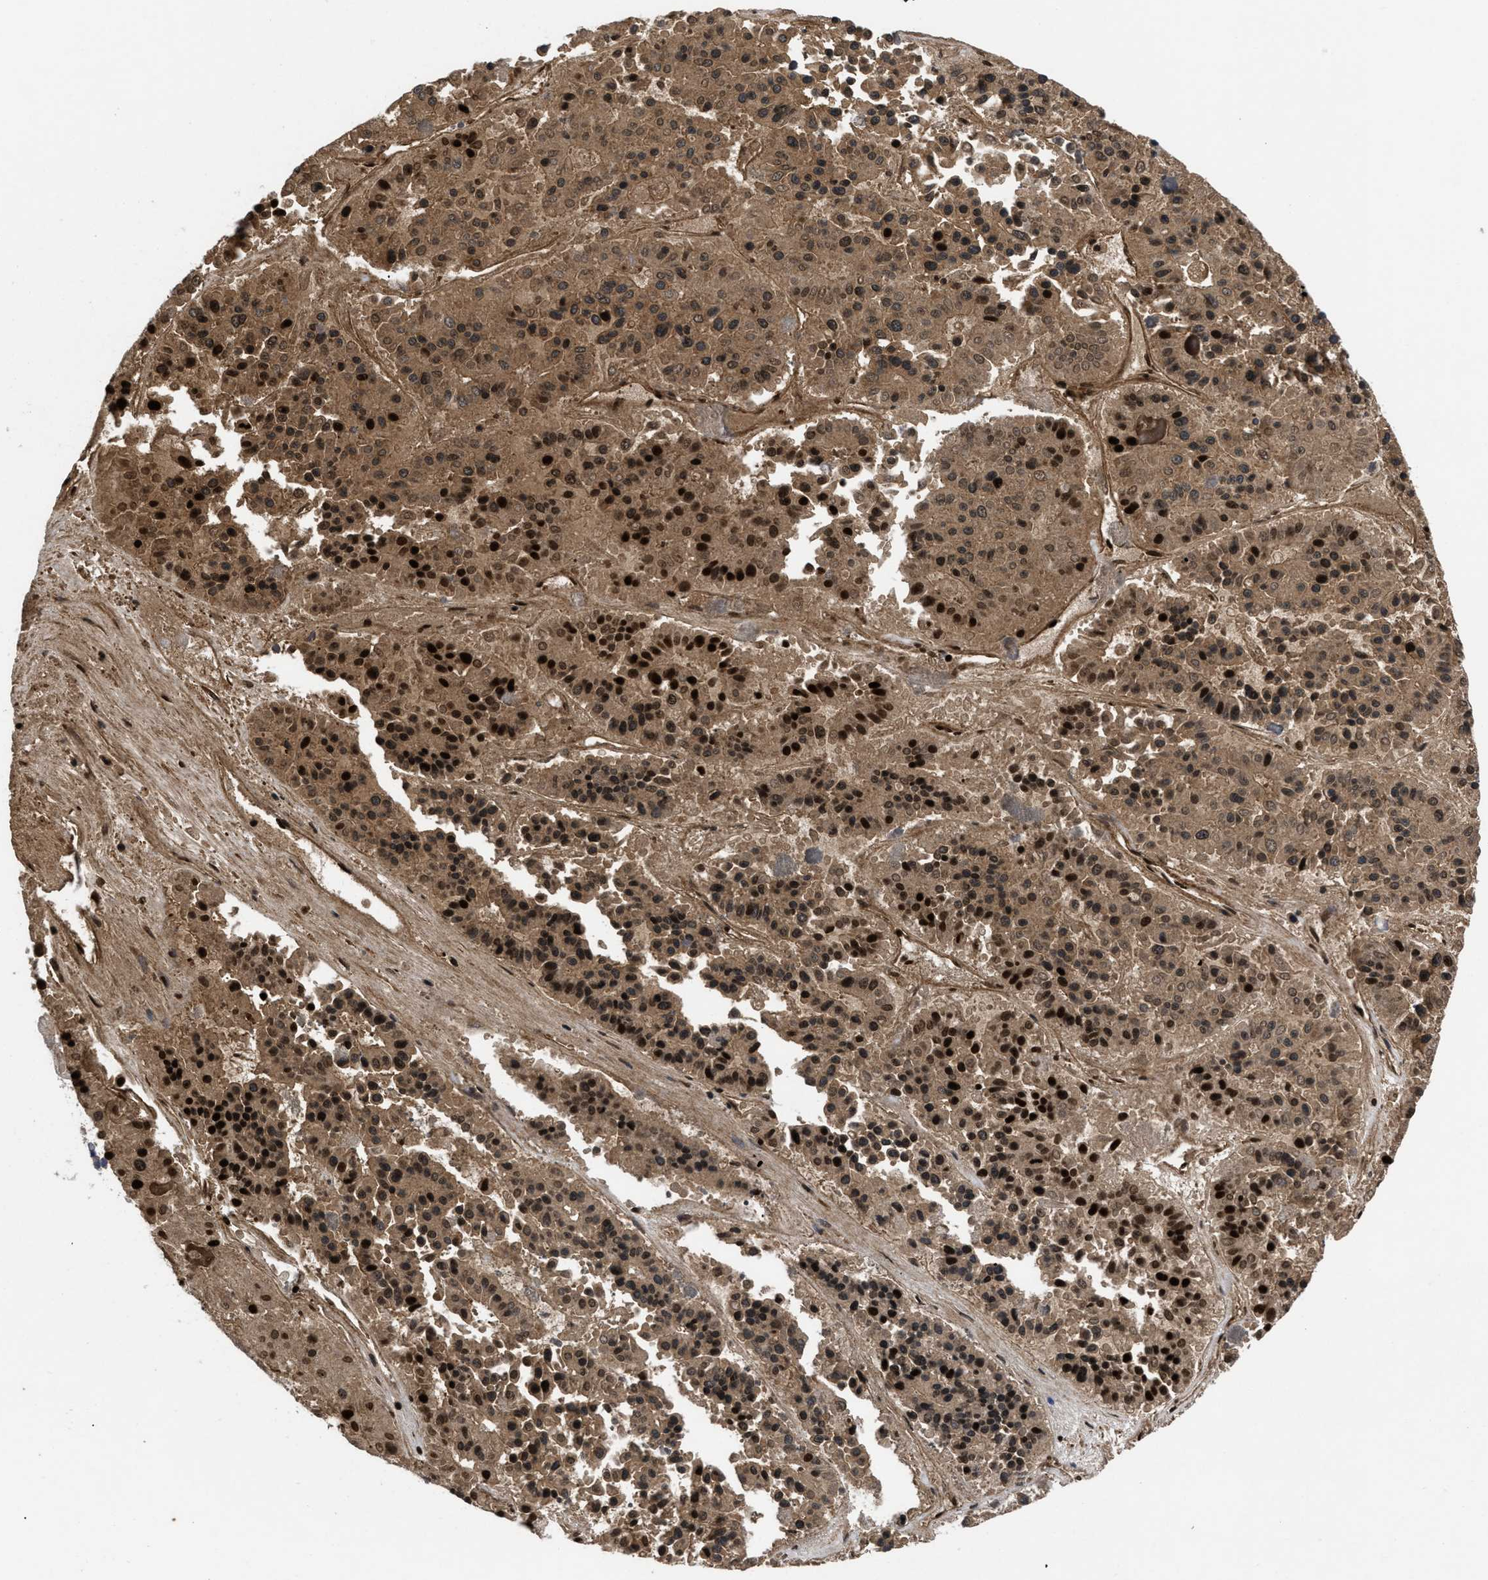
{"staining": {"intensity": "strong", "quantity": ">75%", "location": "cytoplasmic/membranous,nuclear"}, "tissue": "pancreatic cancer", "cell_type": "Tumor cells", "image_type": "cancer", "snomed": [{"axis": "morphology", "description": "Adenocarcinoma, NOS"}, {"axis": "topography", "description": "Pancreas"}], "caption": "IHC photomicrograph of human pancreatic cancer stained for a protein (brown), which exhibits high levels of strong cytoplasmic/membranous and nuclear positivity in about >75% of tumor cells.", "gene": "FAM200A", "patient": {"sex": "male", "age": 50}}